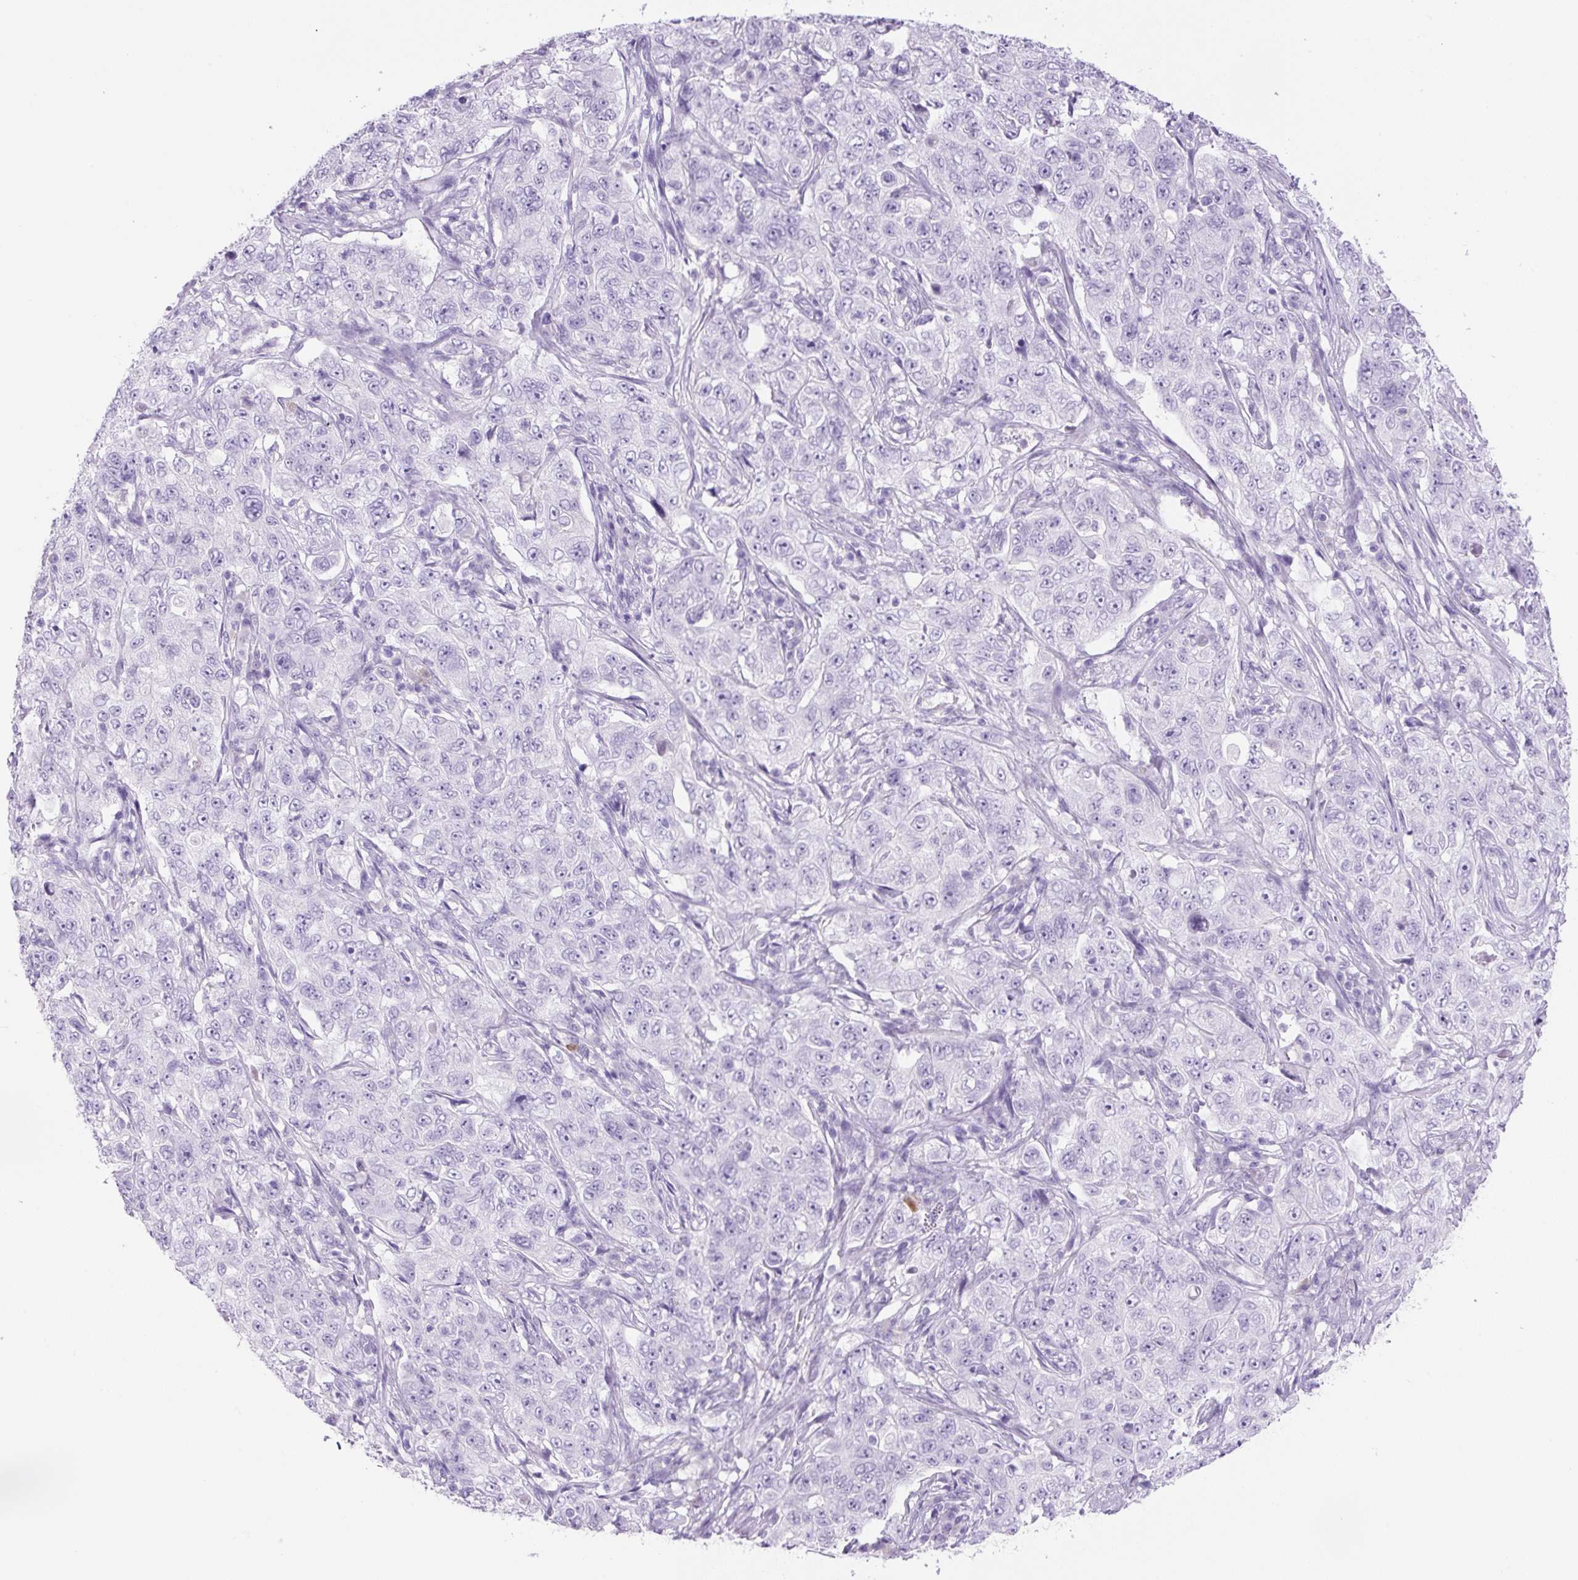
{"staining": {"intensity": "negative", "quantity": "none", "location": "none"}, "tissue": "pancreatic cancer", "cell_type": "Tumor cells", "image_type": "cancer", "snomed": [{"axis": "morphology", "description": "Adenocarcinoma, NOS"}, {"axis": "topography", "description": "Pancreas"}], "caption": "Tumor cells are negative for brown protein staining in pancreatic cancer.", "gene": "PRRT1", "patient": {"sex": "male", "age": 68}}